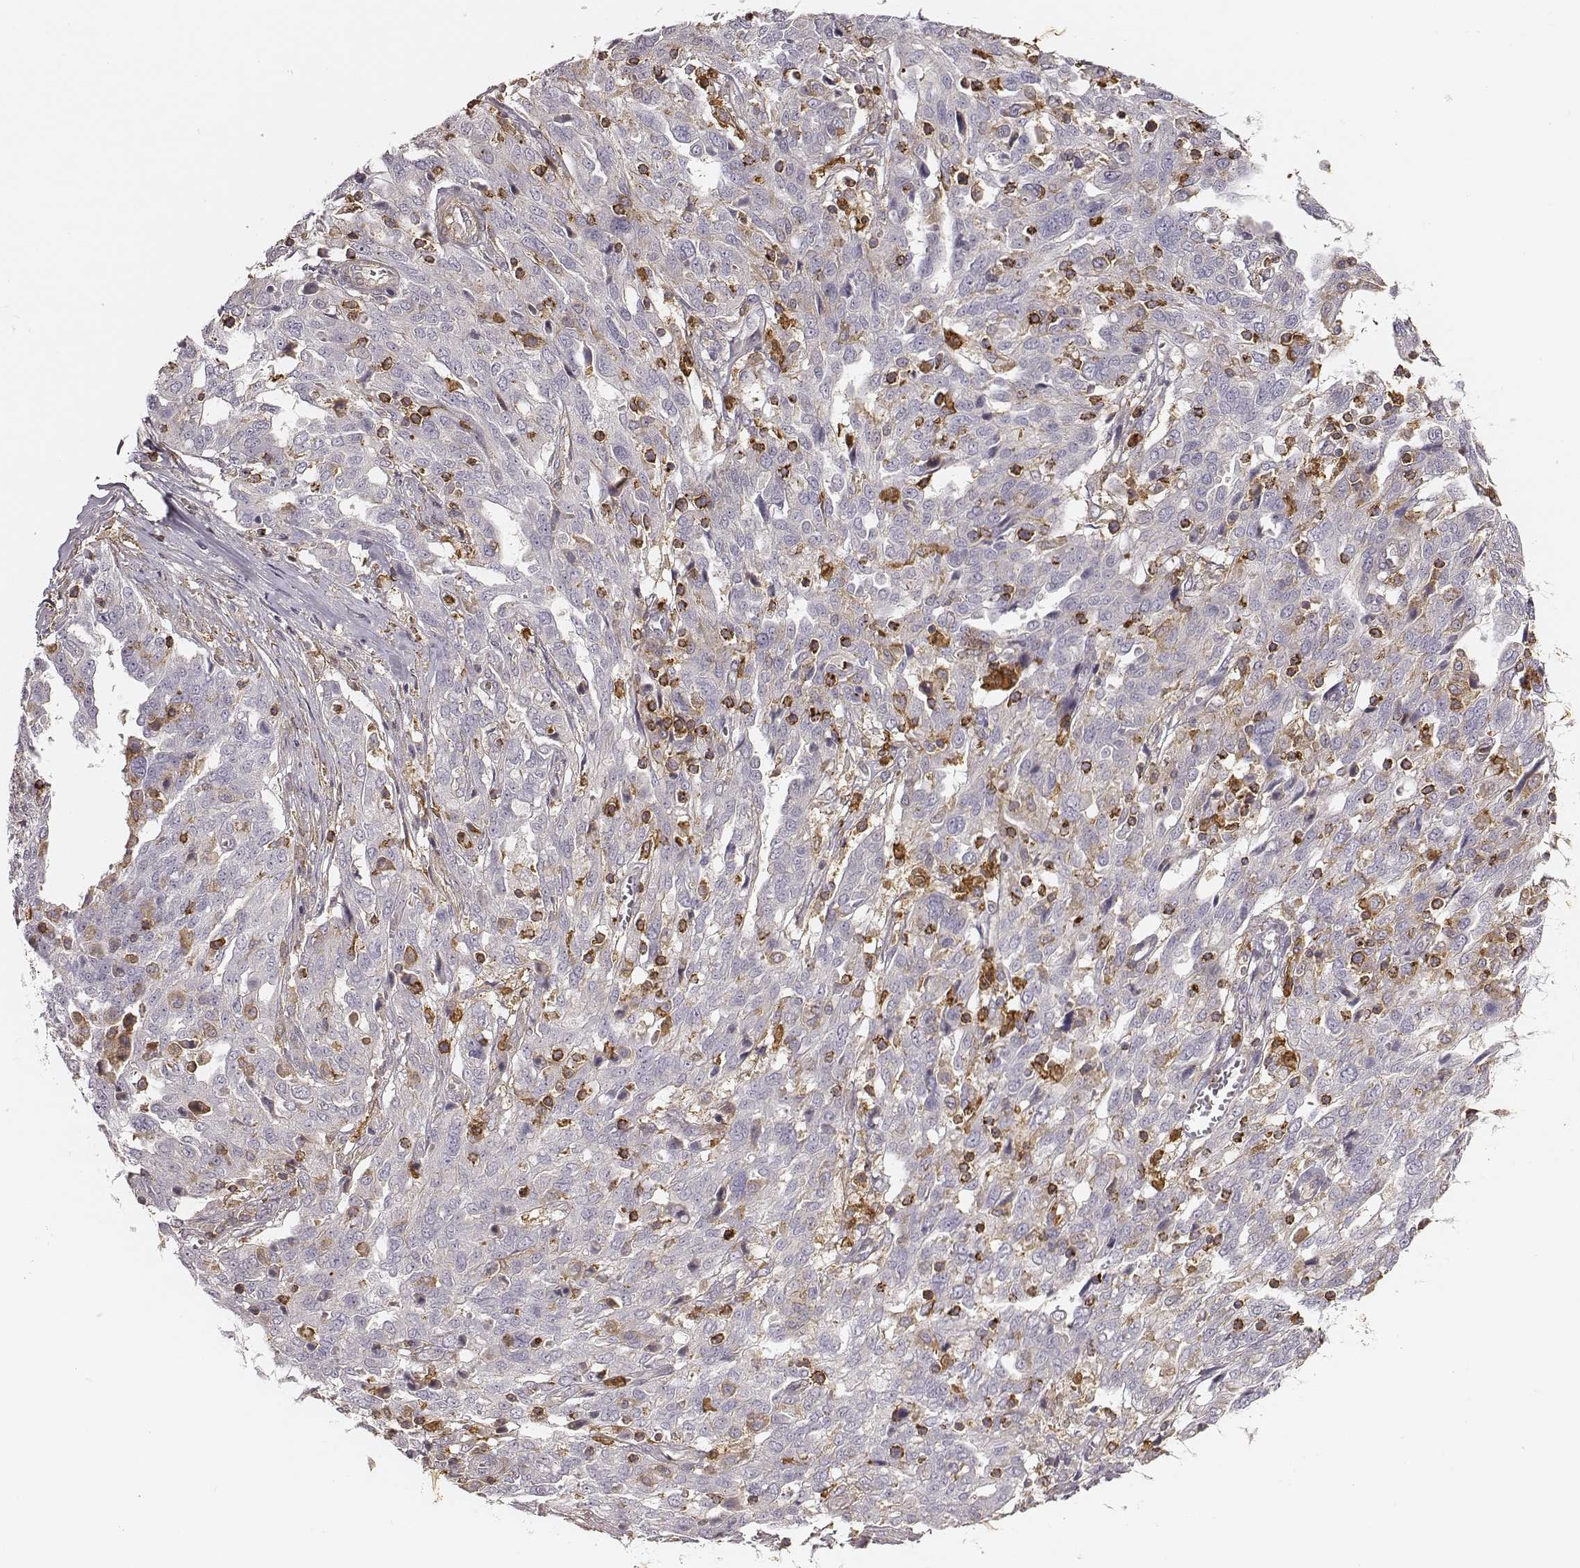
{"staining": {"intensity": "negative", "quantity": "none", "location": "none"}, "tissue": "ovarian cancer", "cell_type": "Tumor cells", "image_type": "cancer", "snomed": [{"axis": "morphology", "description": "Cystadenocarcinoma, serous, NOS"}, {"axis": "topography", "description": "Ovary"}], "caption": "This is an IHC micrograph of human ovarian serous cystadenocarcinoma. There is no staining in tumor cells.", "gene": "ZYX", "patient": {"sex": "female", "age": 67}}